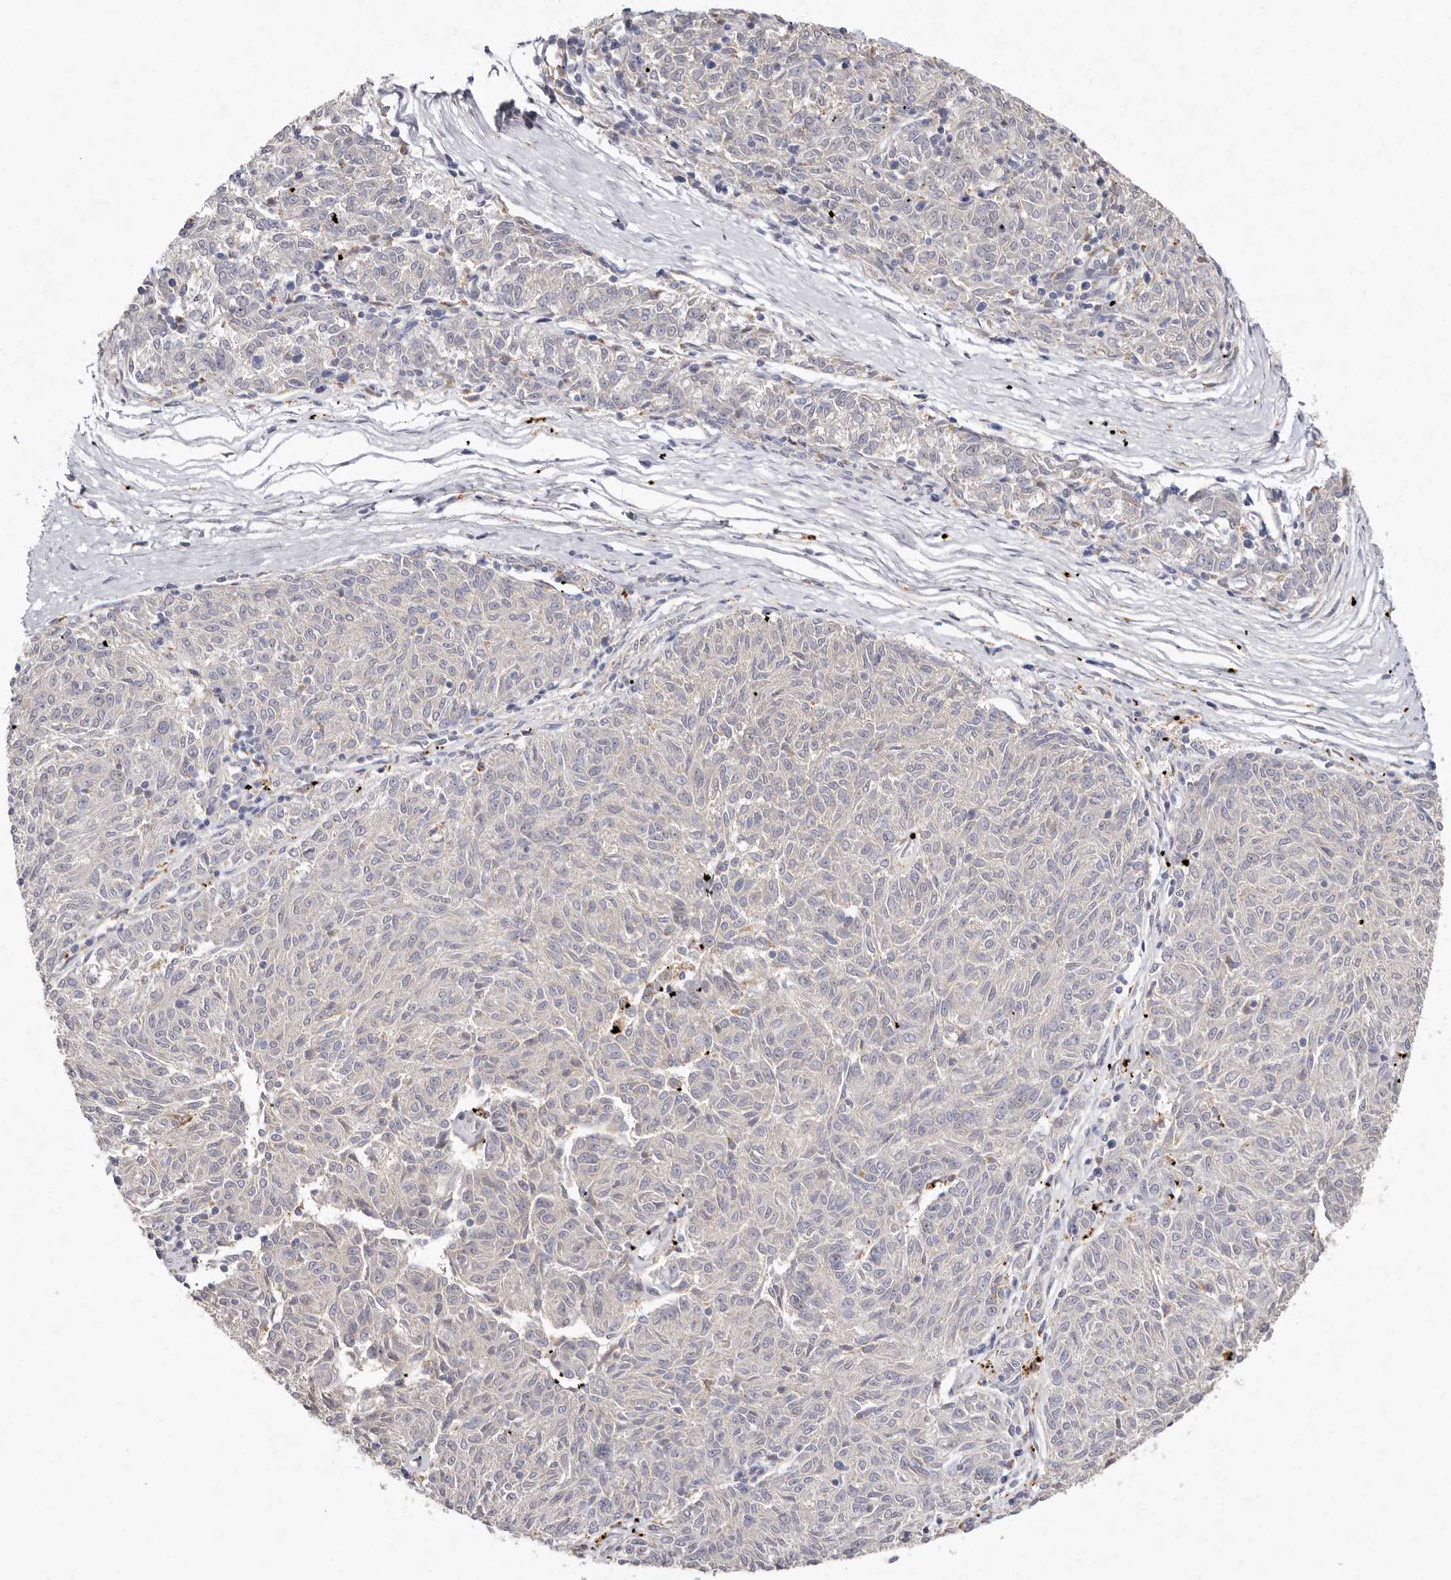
{"staining": {"intensity": "negative", "quantity": "none", "location": "none"}, "tissue": "melanoma", "cell_type": "Tumor cells", "image_type": "cancer", "snomed": [{"axis": "morphology", "description": "Malignant melanoma, NOS"}, {"axis": "topography", "description": "Skin"}], "caption": "Histopathology image shows no protein positivity in tumor cells of malignant melanoma tissue.", "gene": "FAM185A", "patient": {"sex": "female", "age": 72}}